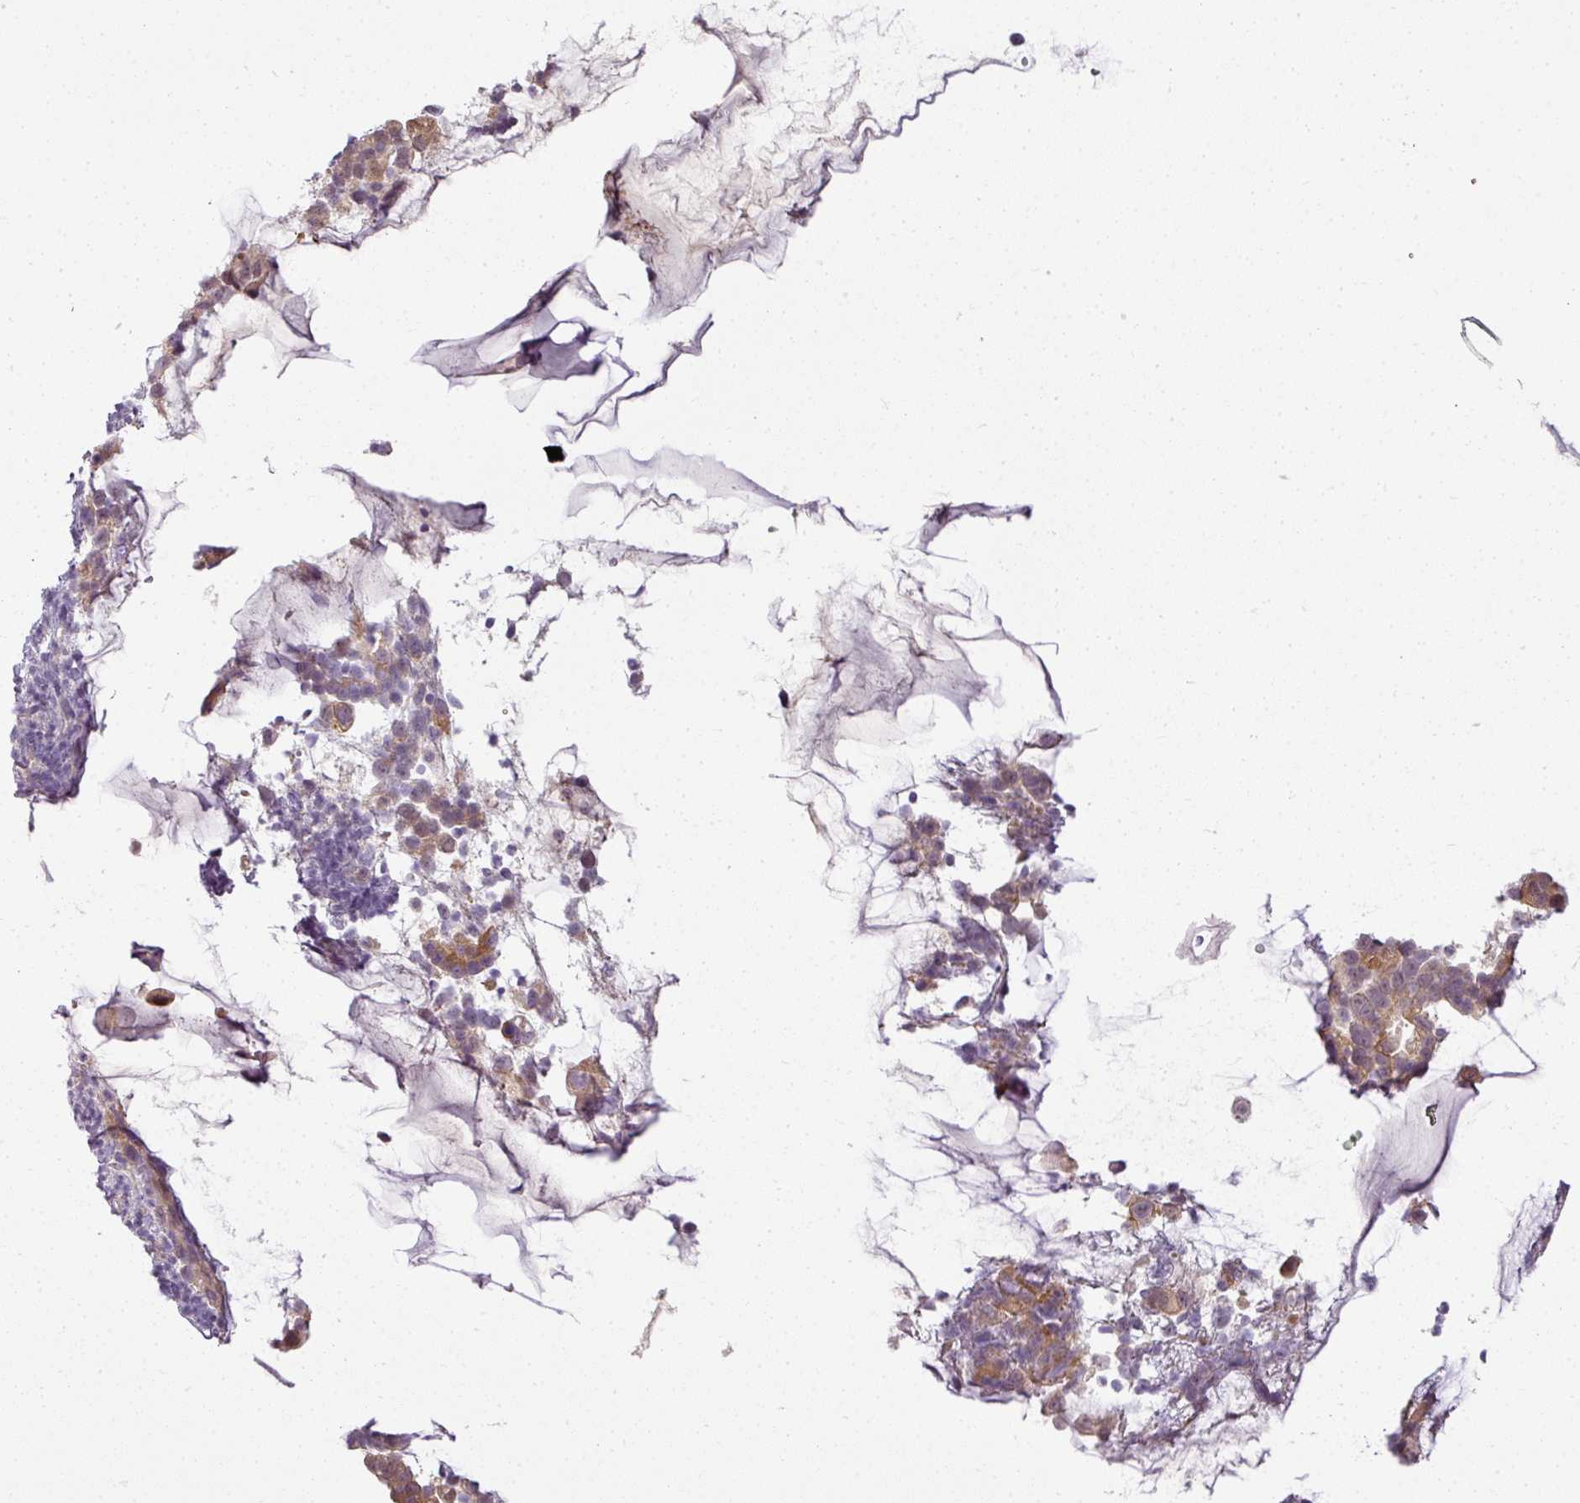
{"staining": {"intensity": "moderate", "quantity": ">75%", "location": "cytoplasmic/membranous"}, "tissue": "endometrial cancer", "cell_type": "Tumor cells", "image_type": "cancer", "snomed": [{"axis": "morphology", "description": "Adenocarcinoma, NOS"}, {"axis": "topography", "description": "Endometrium"}], "caption": "A medium amount of moderate cytoplasmic/membranous staining is appreciated in approximately >75% of tumor cells in endometrial cancer (adenocarcinoma) tissue.", "gene": "LY75", "patient": {"sex": "female", "age": 57}}